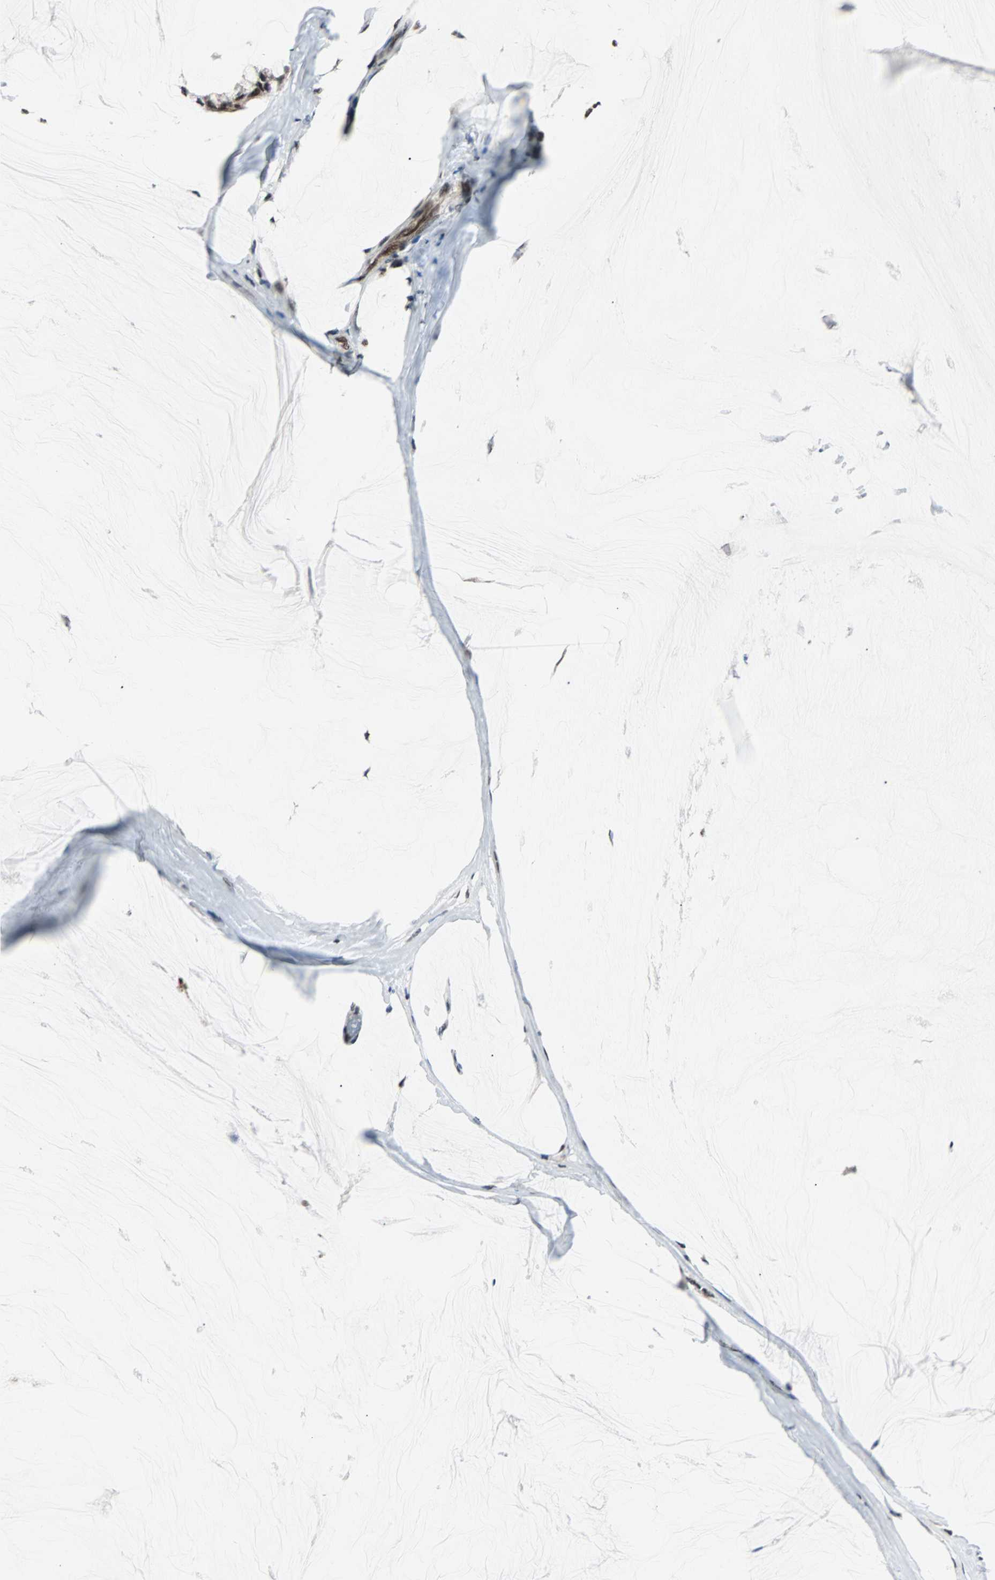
{"staining": {"intensity": "moderate", "quantity": ">75%", "location": "nuclear"}, "tissue": "ovarian cancer", "cell_type": "Tumor cells", "image_type": "cancer", "snomed": [{"axis": "morphology", "description": "Cystadenocarcinoma, mucinous, NOS"}, {"axis": "topography", "description": "Ovary"}], "caption": "A photomicrograph of human ovarian cancer stained for a protein exhibits moderate nuclear brown staining in tumor cells.", "gene": "TERF2IP", "patient": {"sex": "female", "age": 39}}